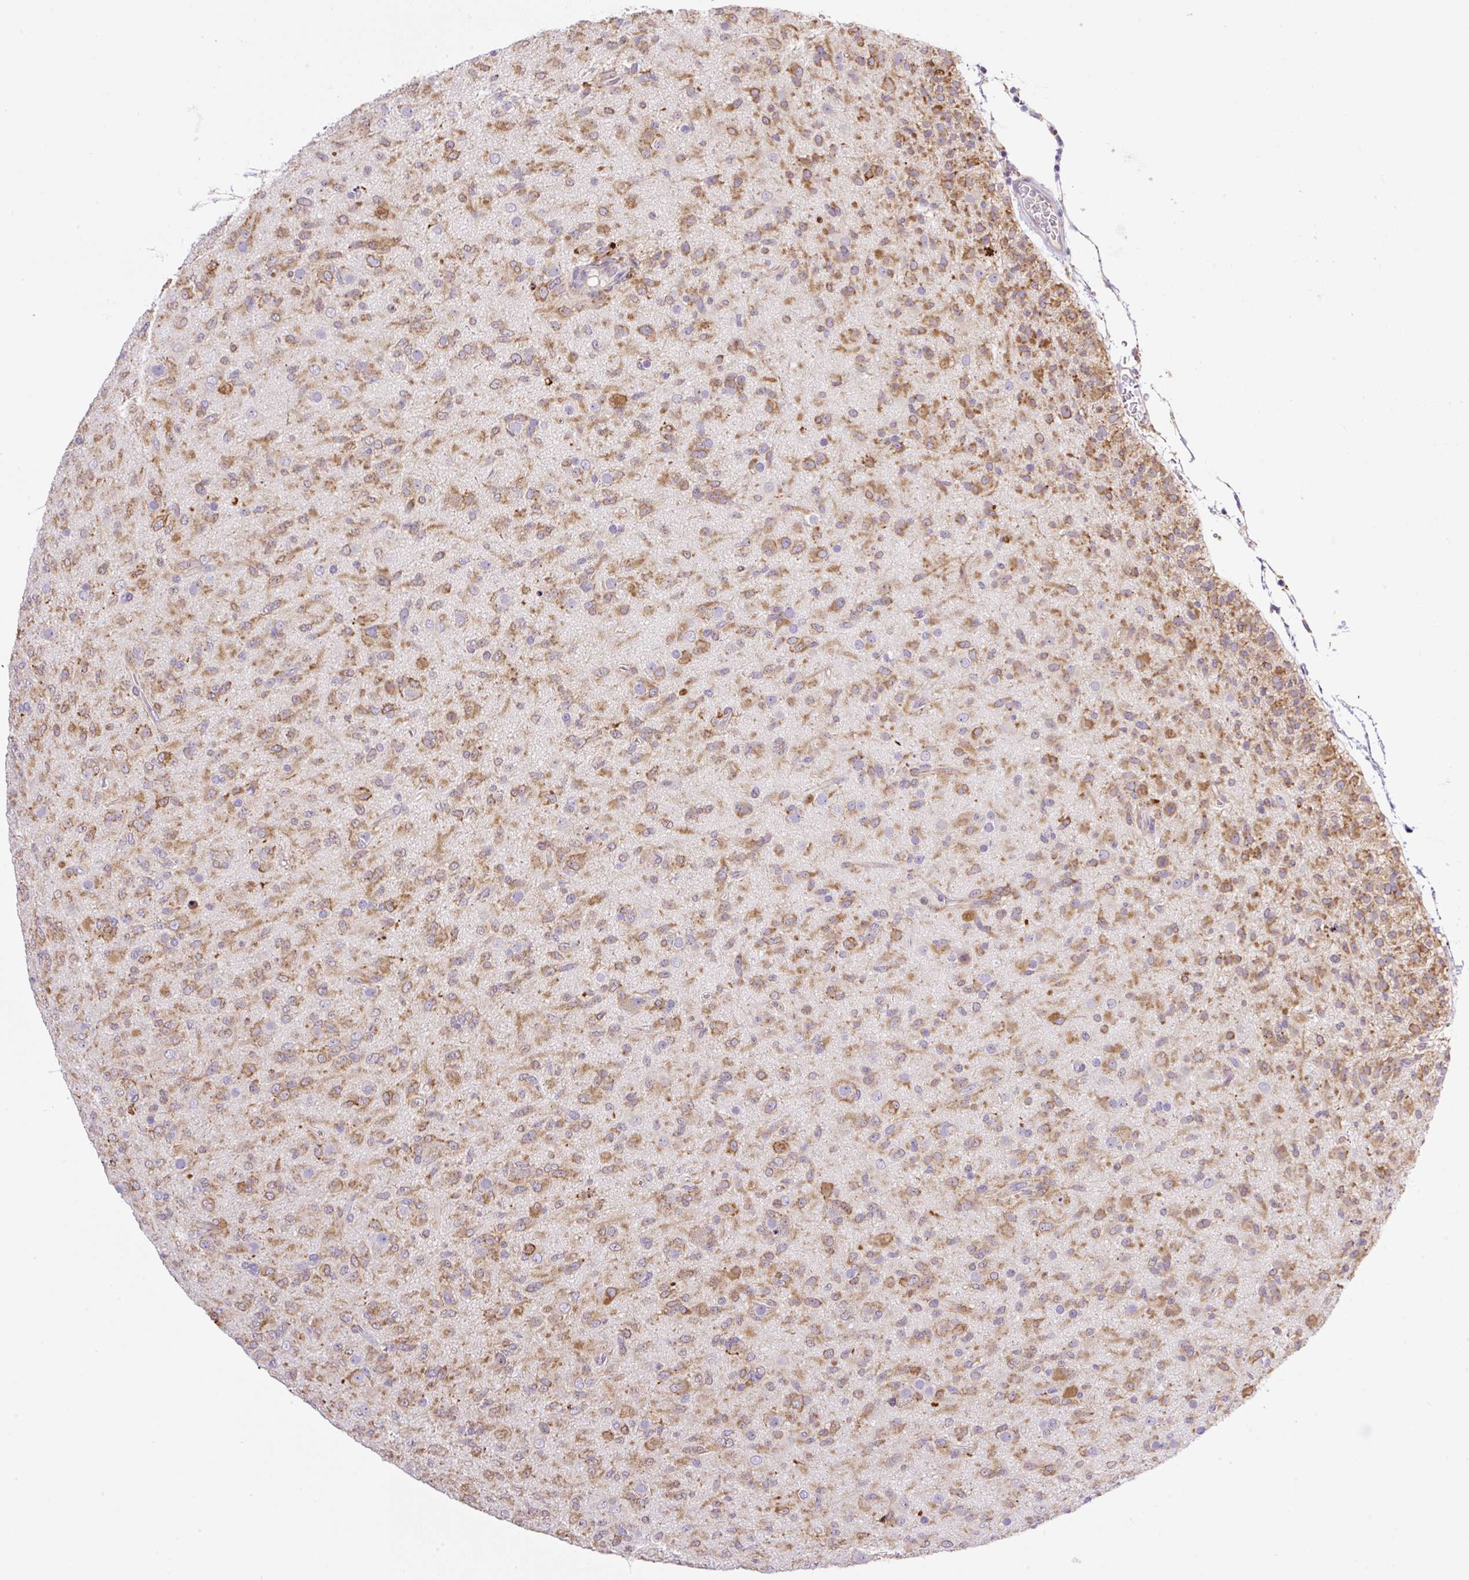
{"staining": {"intensity": "moderate", "quantity": ">75%", "location": "cytoplasmic/membranous"}, "tissue": "glioma", "cell_type": "Tumor cells", "image_type": "cancer", "snomed": [{"axis": "morphology", "description": "Glioma, malignant, Low grade"}, {"axis": "topography", "description": "Brain"}], "caption": "A medium amount of moderate cytoplasmic/membranous positivity is appreciated in approximately >75% of tumor cells in glioma tissue.", "gene": "POFUT1", "patient": {"sex": "male", "age": 65}}